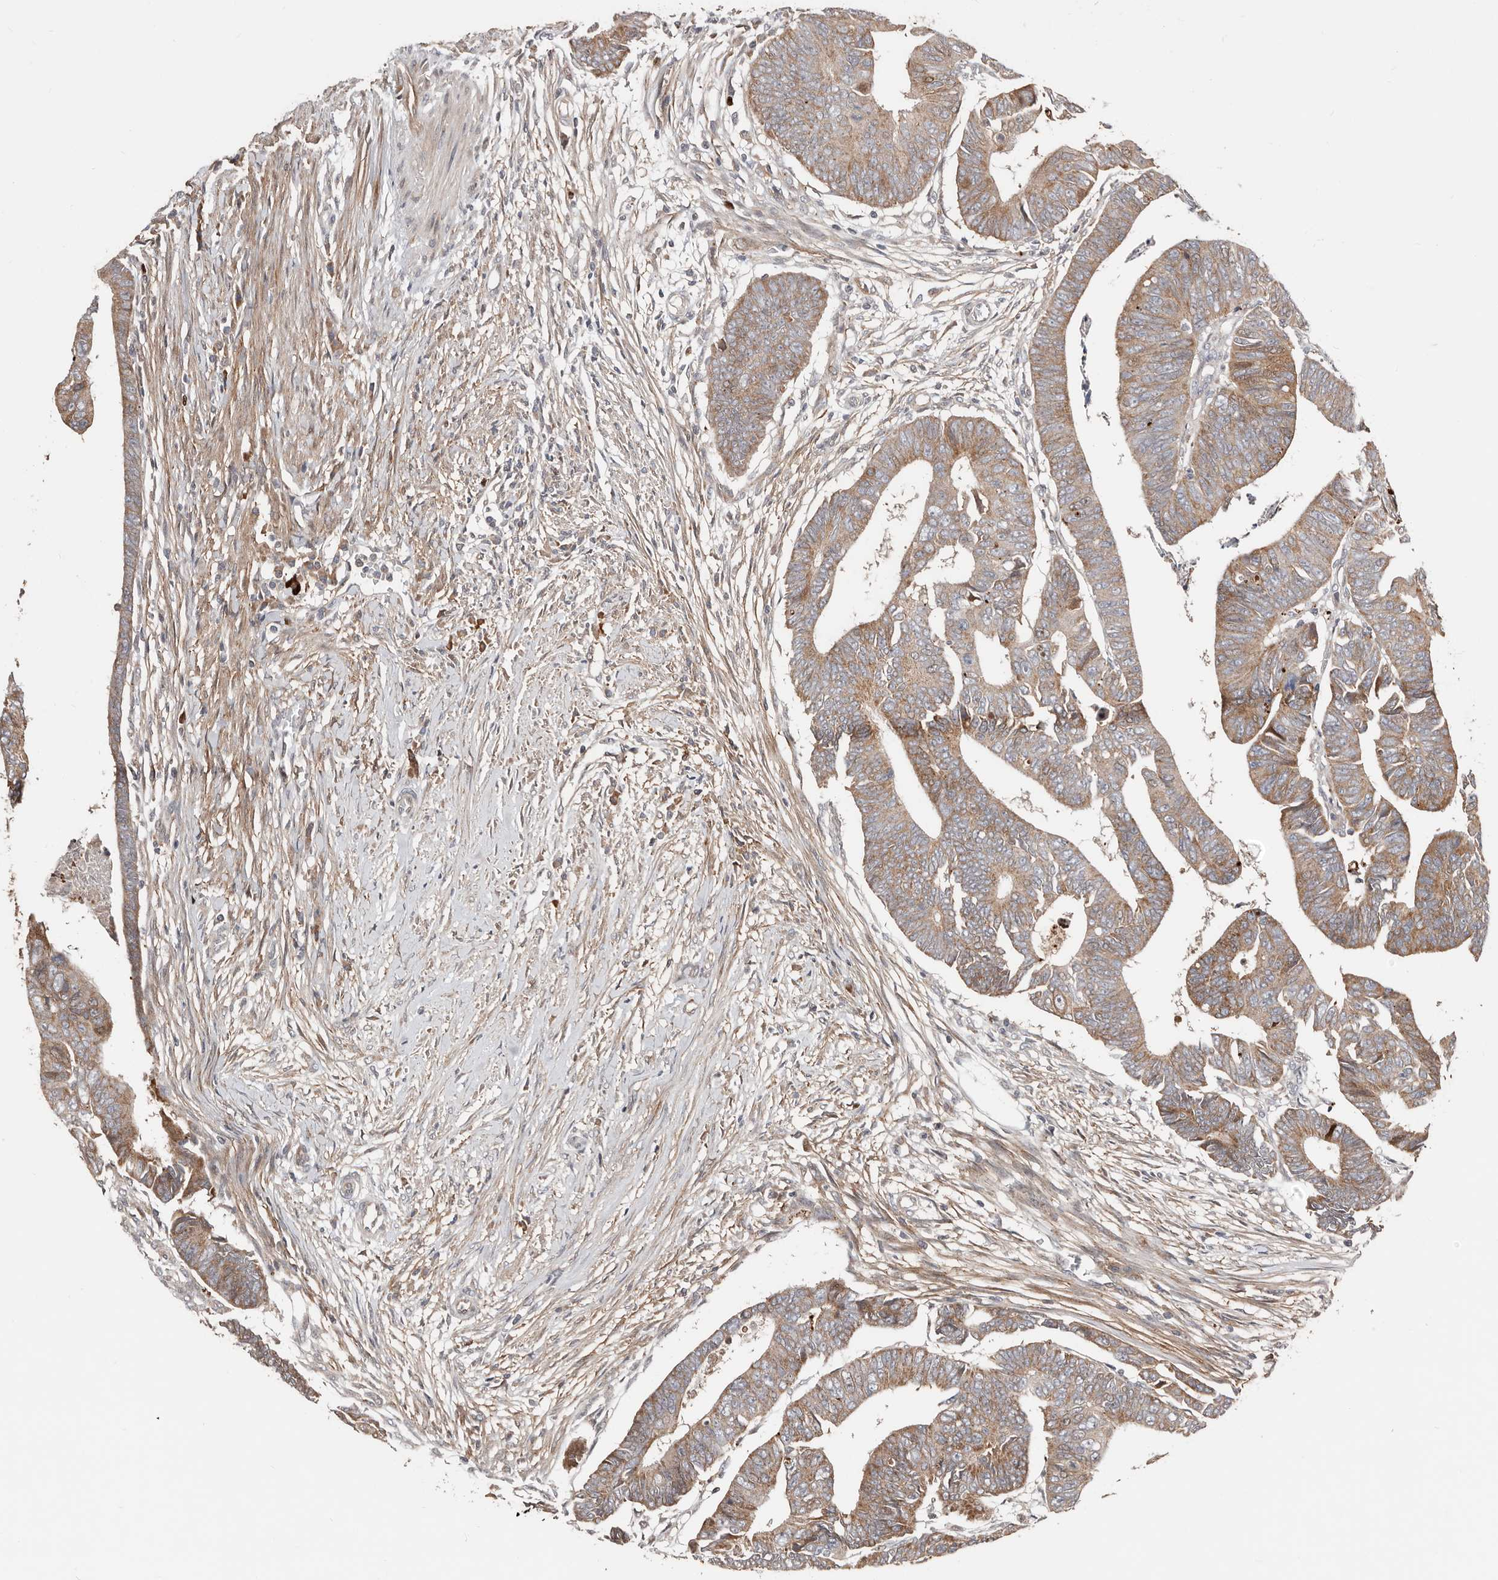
{"staining": {"intensity": "moderate", "quantity": ">75%", "location": "cytoplasmic/membranous"}, "tissue": "colorectal cancer", "cell_type": "Tumor cells", "image_type": "cancer", "snomed": [{"axis": "morphology", "description": "Adenocarcinoma, NOS"}, {"axis": "topography", "description": "Rectum"}], "caption": "IHC of human colorectal cancer (adenocarcinoma) shows medium levels of moderate cytoplasmic/membranous expression in about >75% of tumor cells.", "gene": "SMYD4", "patient": {"sex": "female", "age": 65}}